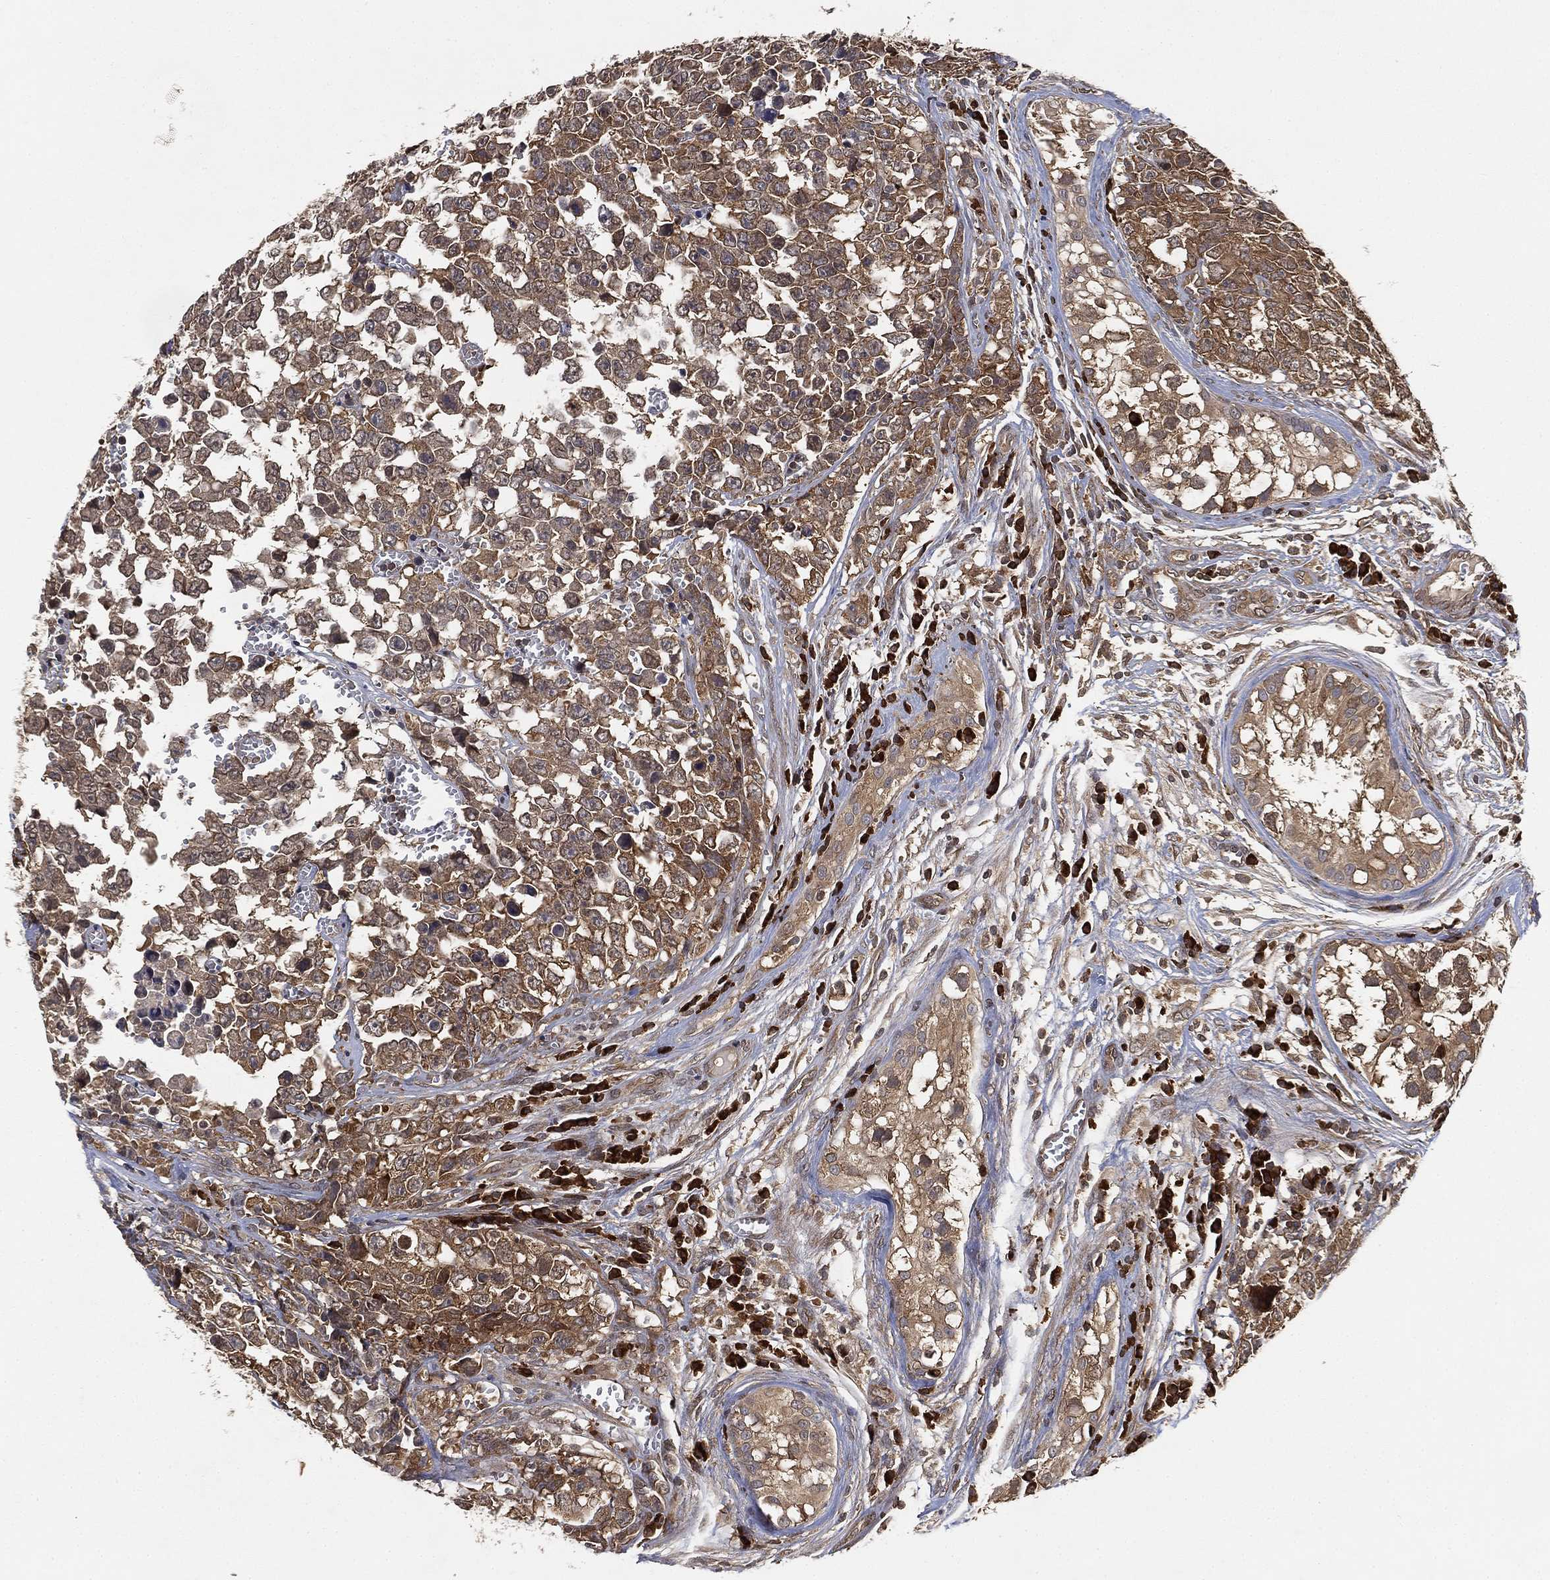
{"staining": {"intensity": "moderate", "quantity": ">75%", "location": "cytoplasmic/membranous"}, "tissue": "testis cancer", "cell_type": "Tumor cells", "image_type": "cancer", "snomed": [{"axis": "morphology", "description": "Carcinoma, Embryonal, NOS"}, {"axis": "topography", "description": "Testis"}], "caption": "Brown immunohistochemical staining in testis embryonal carcinoma shows moderate cytoplasmic/membranous expression in about >75% of tumor cells.", "gene": "UBA5", "patient": {"sex": "male", "age": 23}}